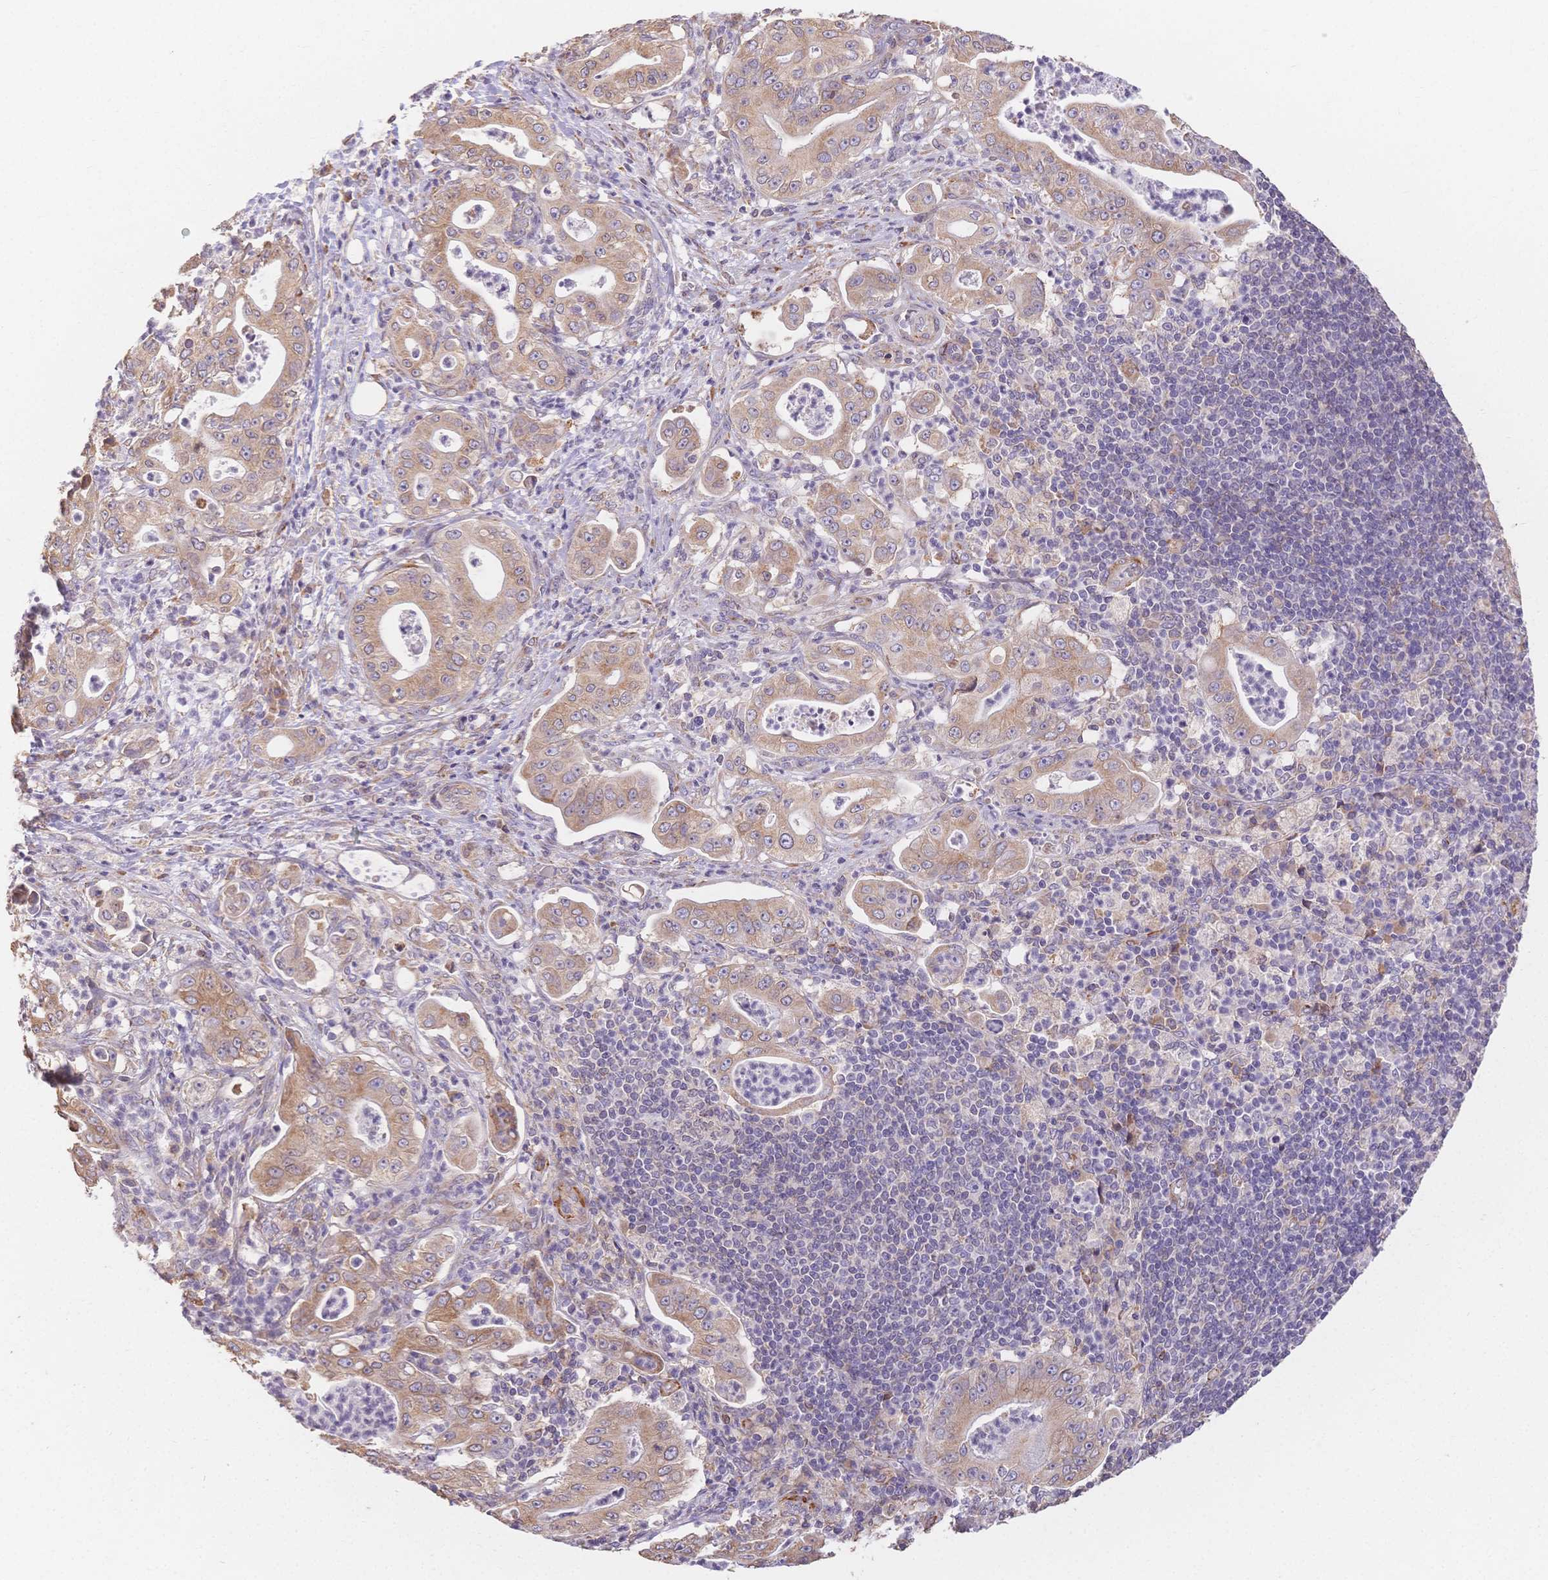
{"staining": {"intensity": "weak", "quantity": ">75%", "location": "cytoplasmic/membranous"}, "tissue": "pancreatic cancer", "cell_type": "Tumor cells", "image_type": "cancer", "snomed": [{"axis": "morphology", "description": "Adenocarcinoma, NOS"}, {"axis": "topography", "description": "Pancreas"}], "caption": "Pancreatic adenocarcinoma stained for a protein reveals weak cytoplasmic/membranous positivity in tumor cells.", "gene": "HS3ST5", "patient": {"sex": "male", "age": 71}}